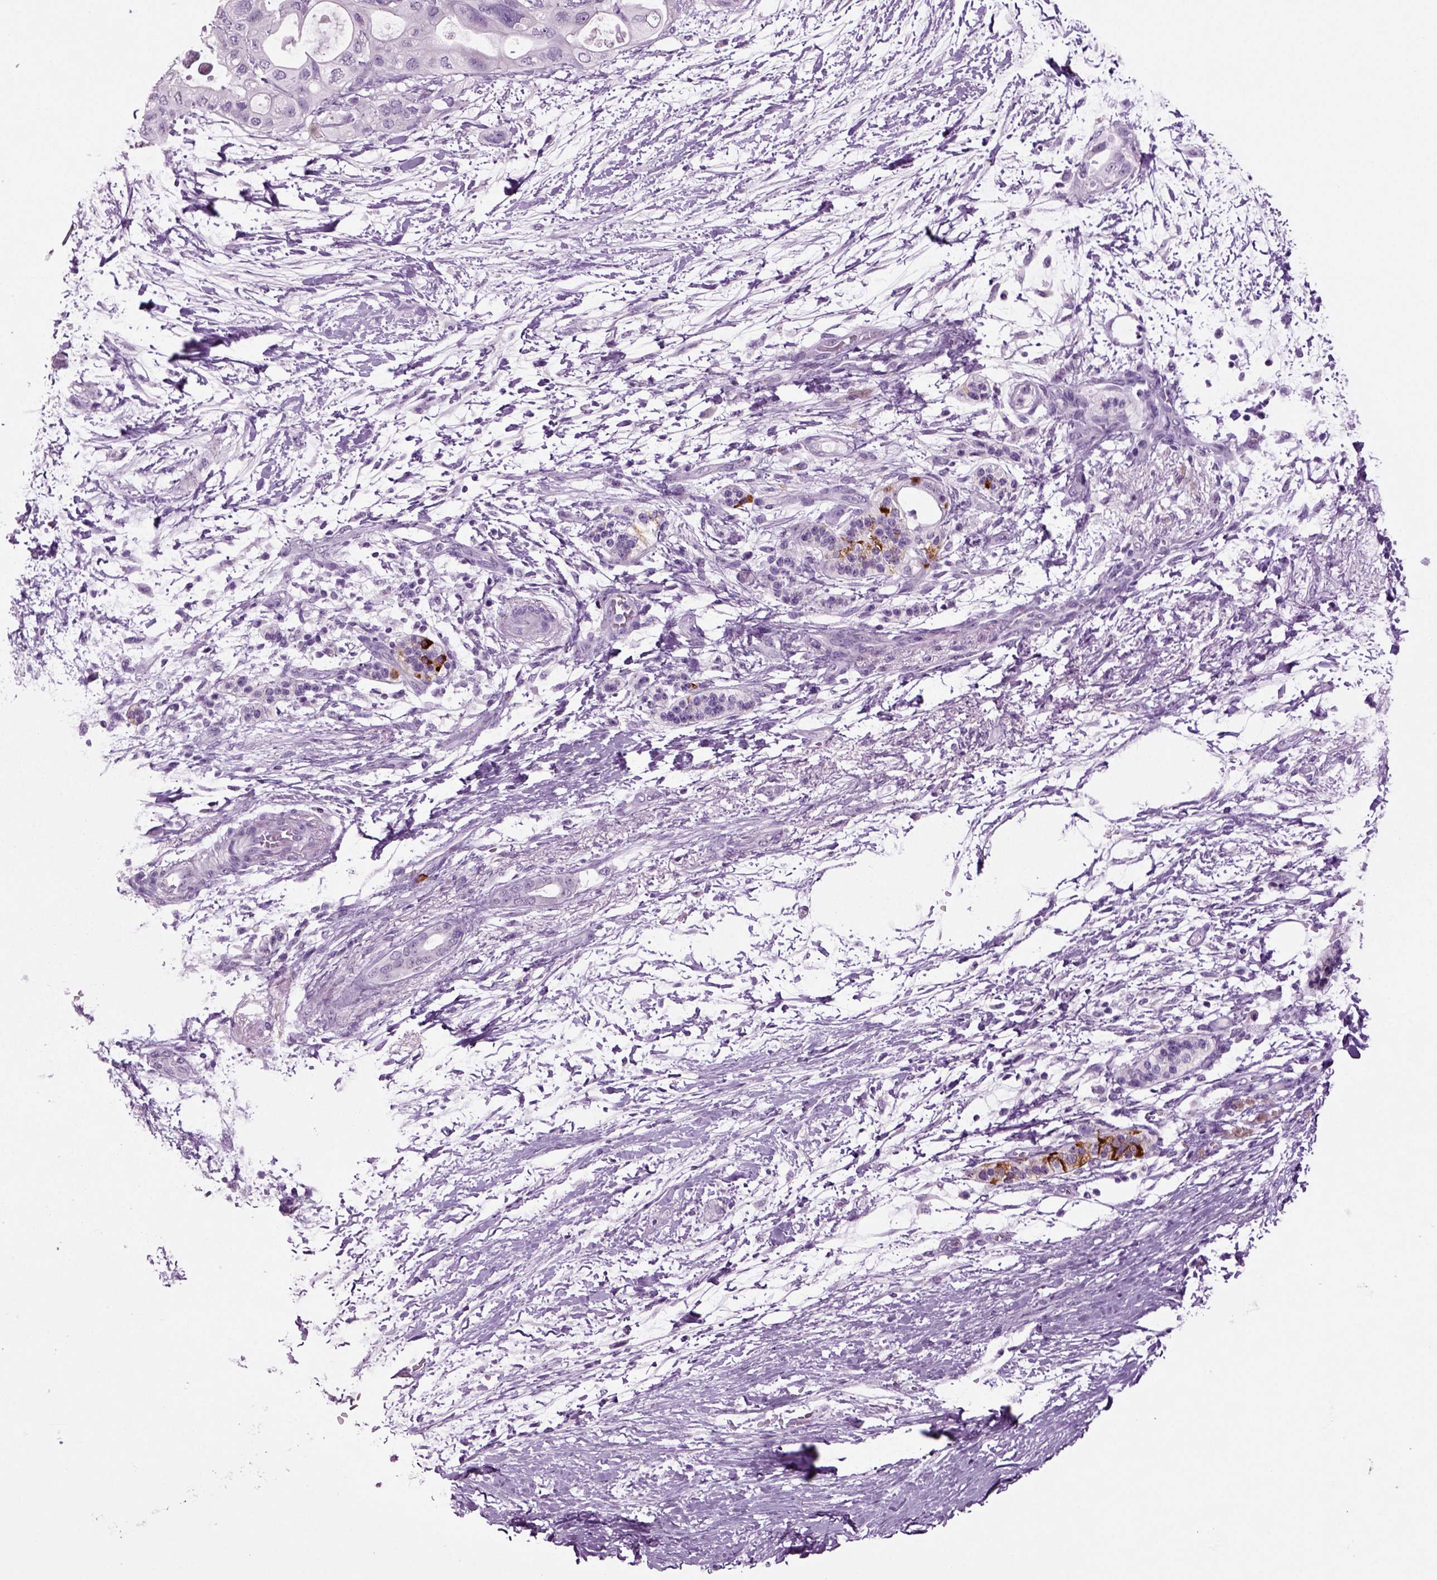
{"staining": {"intensity": "negative", "quantity": "none", "location": "none"}, "tissue": "pancreatic cancer", "cell_type": "Tumor cells", "image_type": "cancer", "snomed": [{"axis": "morphology", "description": "Adenocarcinoma, NOS"}, {"axis": "topography", "description": "Pancreas"}], "caption": "The histopathology image demonstrates no significant positivity in tumor cells of pancreatic cancer (adenocarcinoma).", "gene": "SLC17A6", "patient": {"sex": "female", "age": 72}}